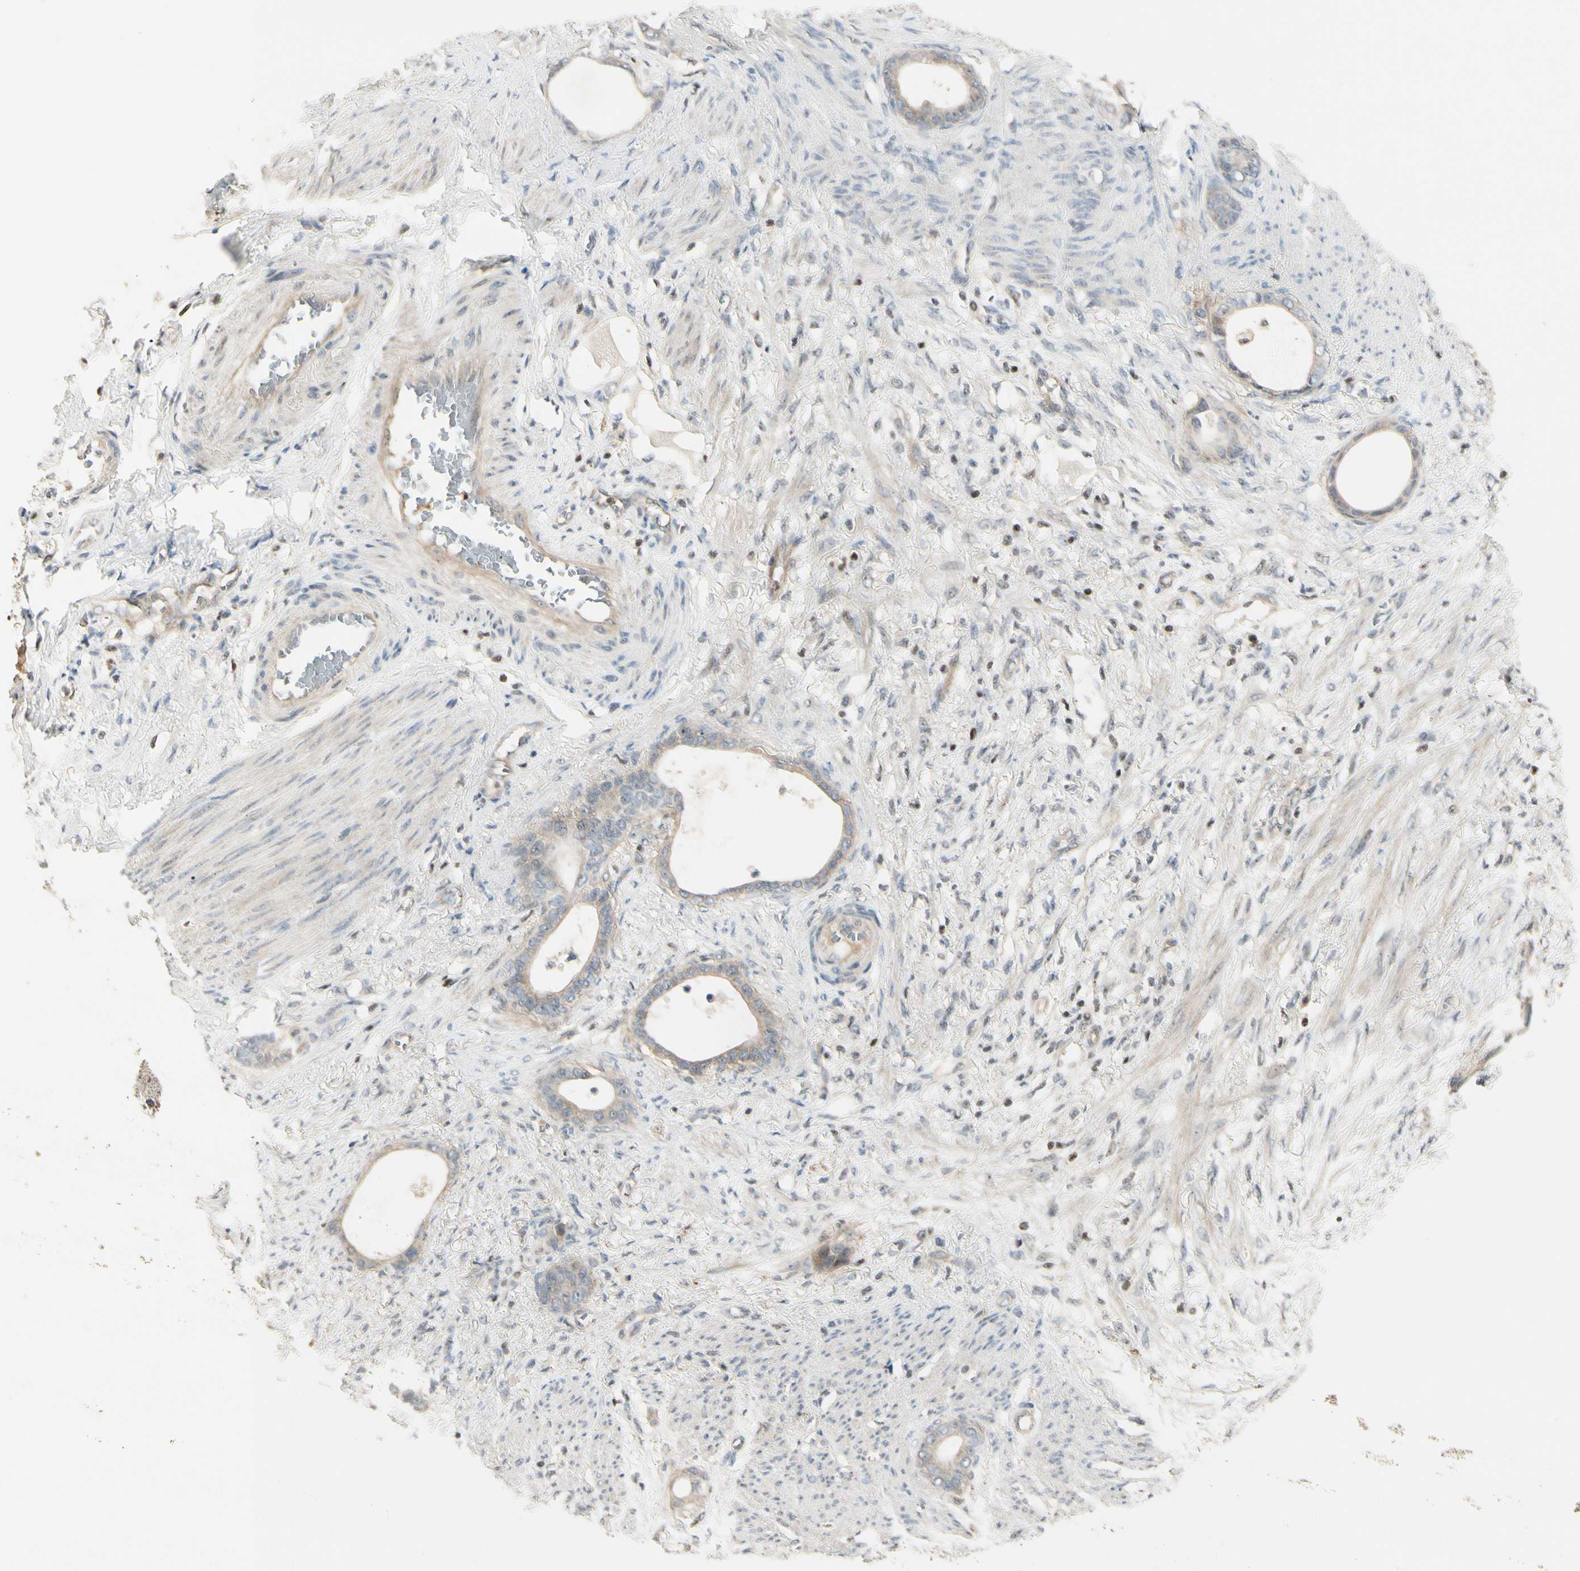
{"staining": {"intensity": "weak", "quantity": ">75%", "location": "cytoplasmic/membranous"}, "tissue": "stomach cancer", "cell_type": "Tumor cells", "image_type": "cancer", "snomed": [{"axis": "morphology", "description": "Adenocarcinoma, NOS"}, {"axis": "topography", "description": "Stomach"}], "caption": "Weak cytoplasmic/membranous staining for a protein is present in about >75% of tumor cells of stomach cancer (adenocarcinoma) using immunohistochemistry (IHC).", "gene": "NFYA", "patient": {"sex": "female", "age": 75}}